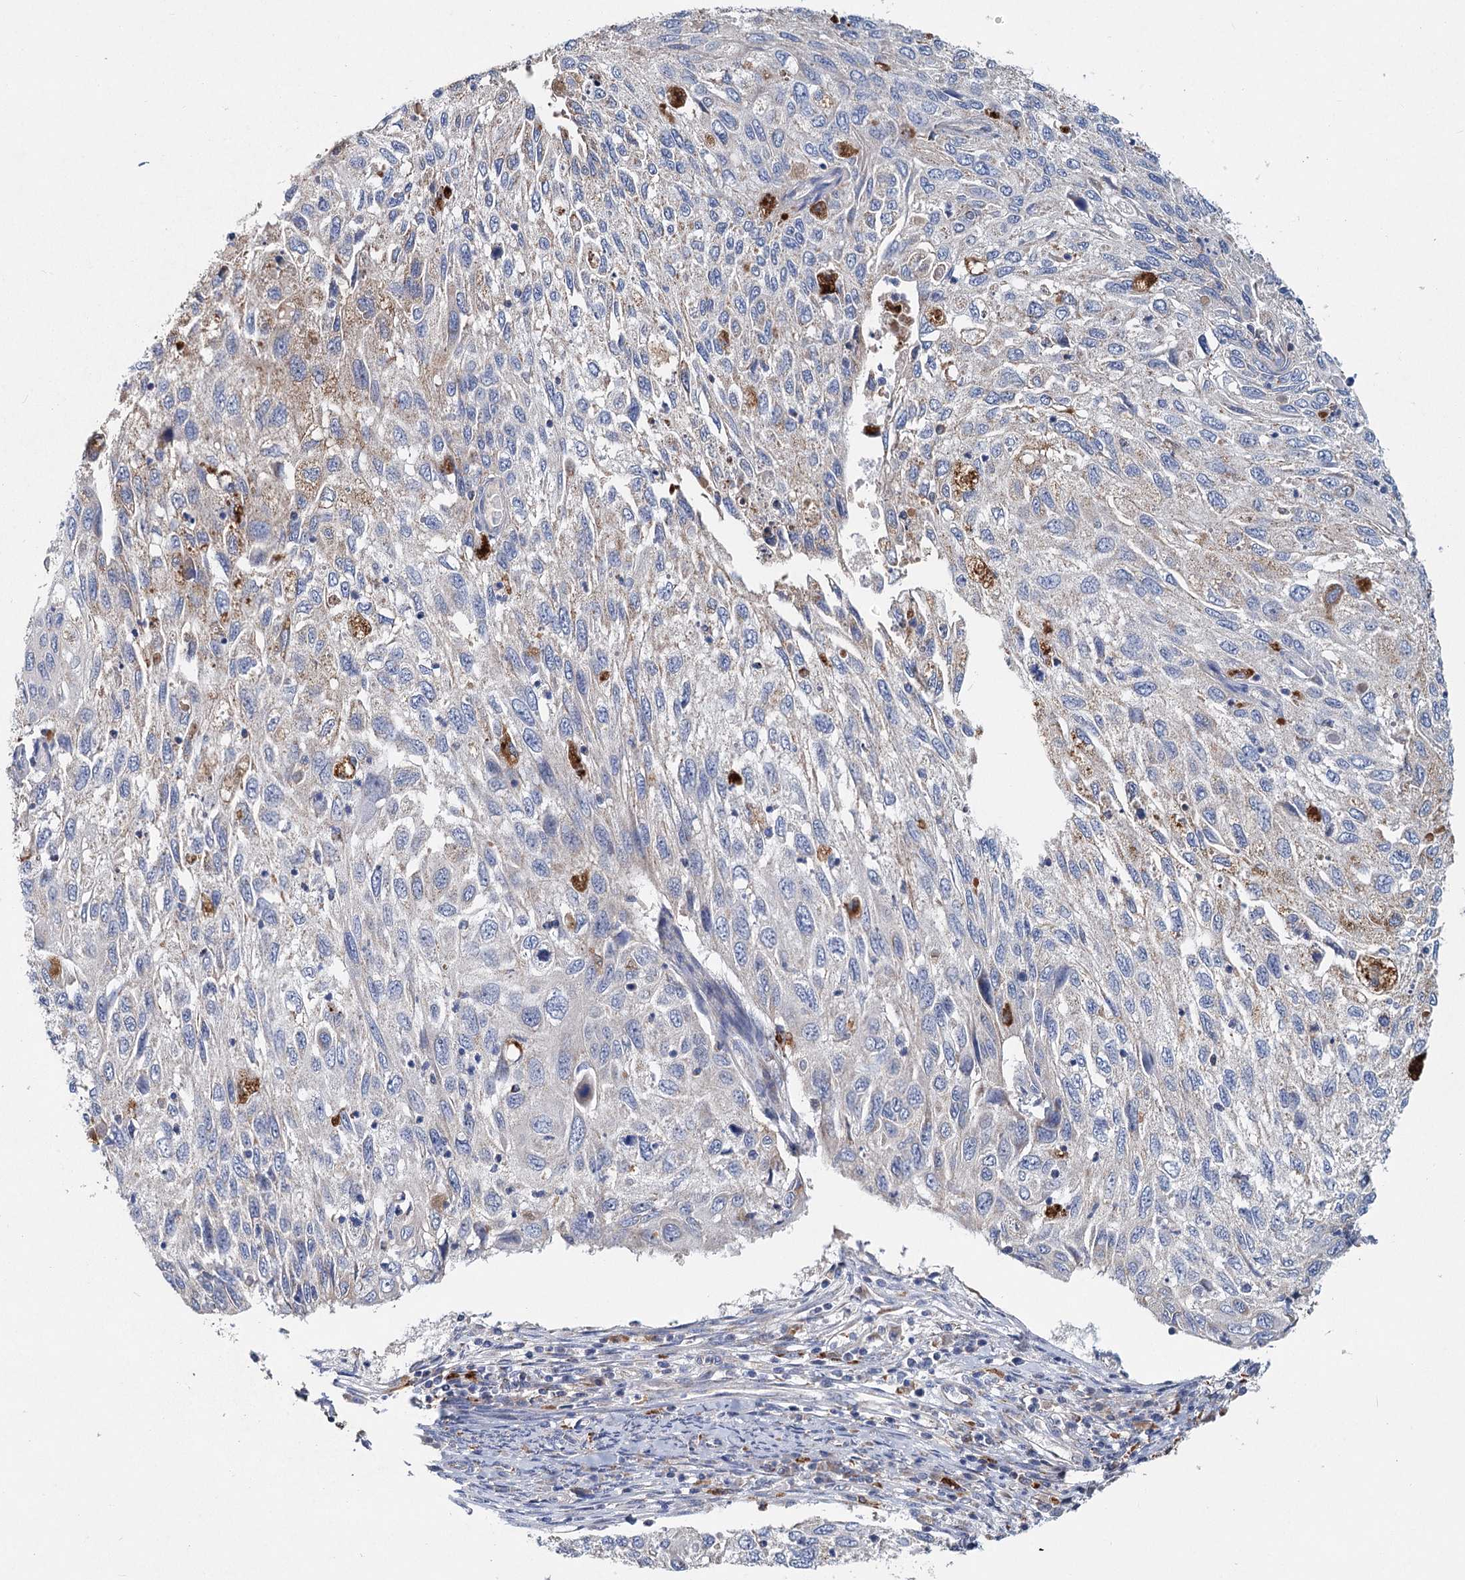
{"staining": {"intensity": "negative", "quantity": "none", "location": "none"}, "tissue": "cervical cancer", "cell_type": "Tumor cells", "image_type": "cancer", "snomed": [{"axis": "morphology", "description": "Squamous cell carcinoma, NOS"}, {"axis": "topography", "description": "Cervix"}], "caption": "There is no significant staining in tumor cells of squamous cell carcinoma (cervical).", "gene": "ANKRD16", "patient": {"sex": "female", "age": 70}}